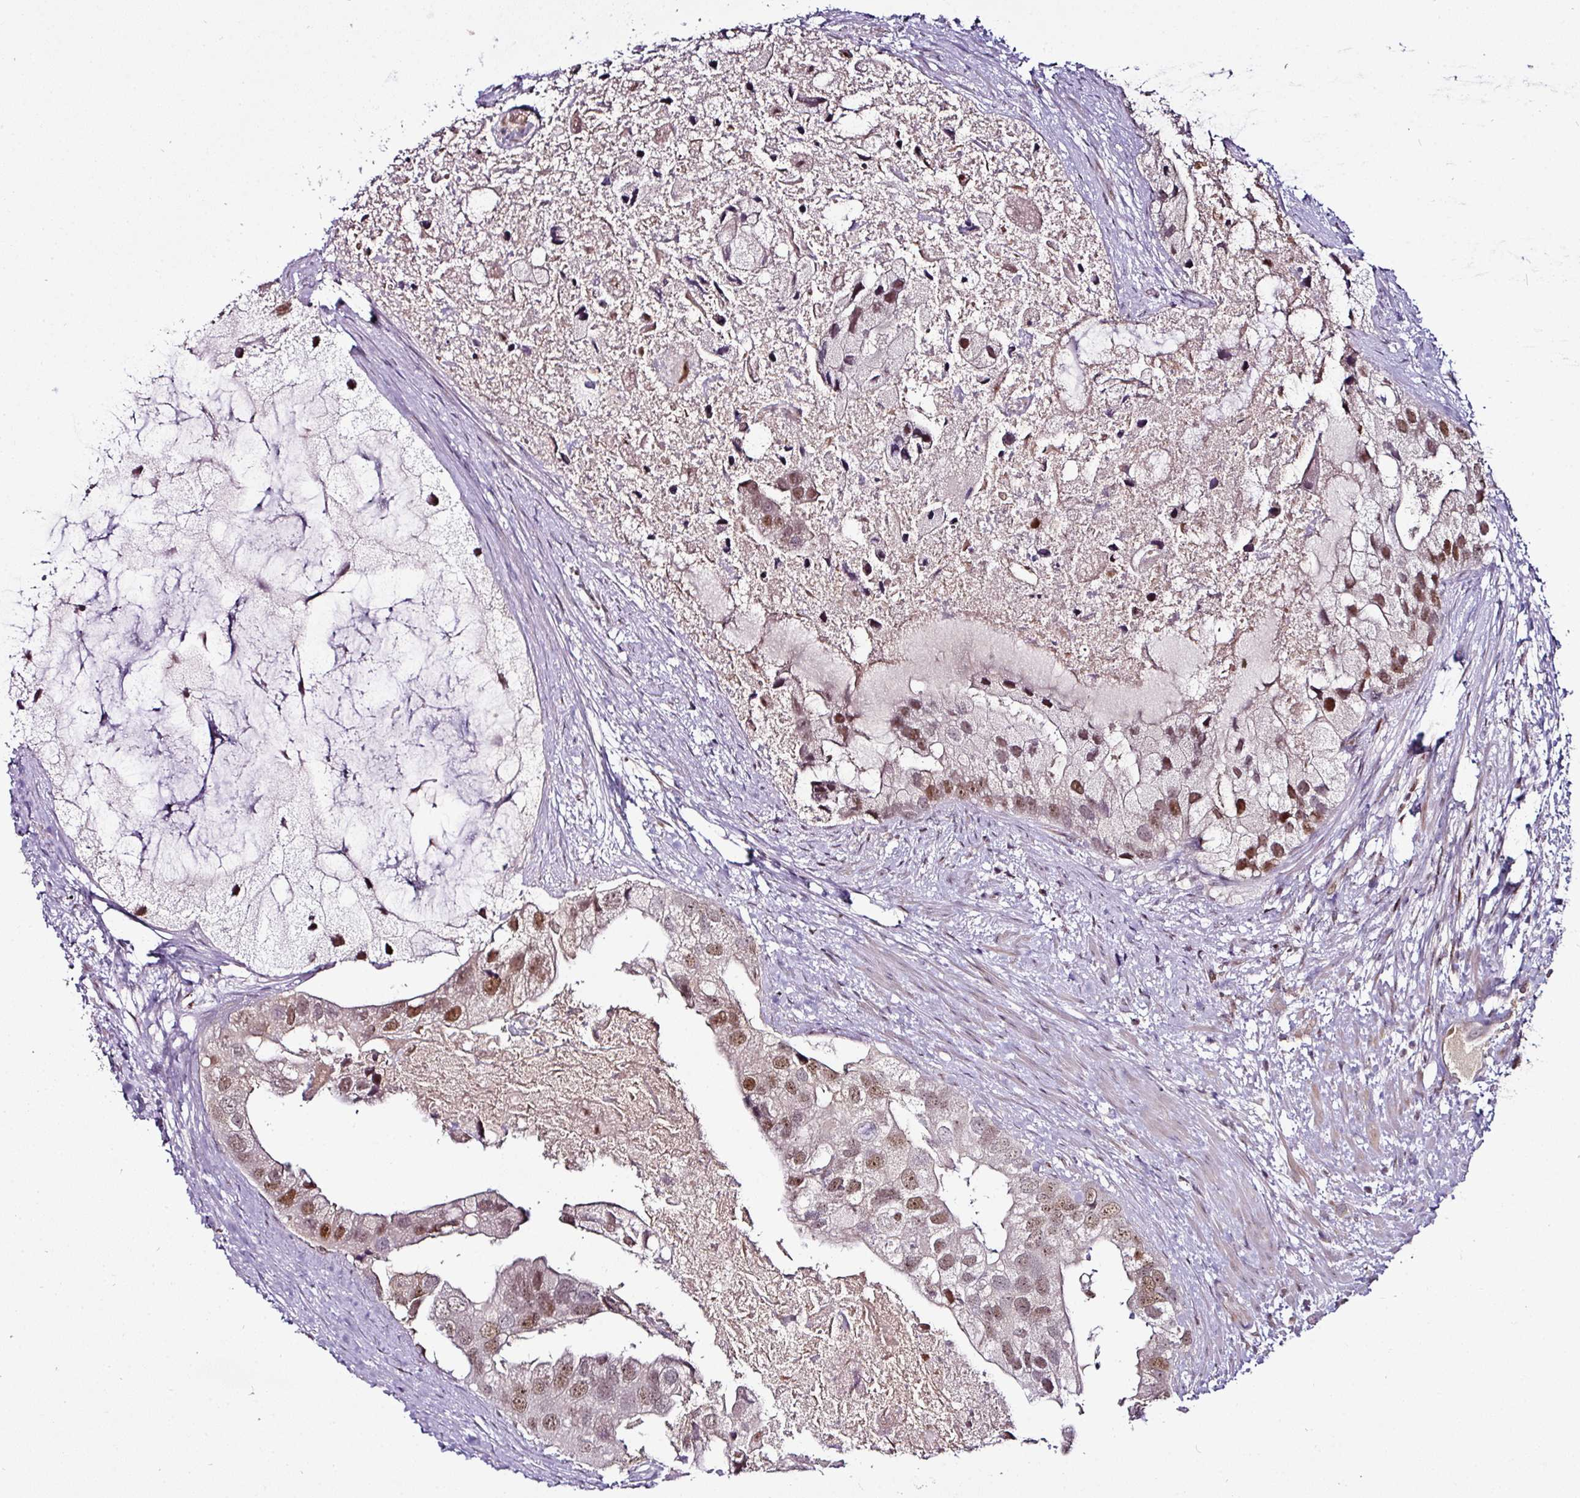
{"staining": {"intensity": "moderate", "quantity": "25%-75%", "location": "nuclear"}, "tissue": "prostate cancer", "cell_type": "Tumor cells", "image_type": "cancer", "snomed": [{"axis": "morphology", "description": "Adenocarcinoma, High grade"}, {"axis": "topography", "description": "Prostate"}], "caption": "An immunohistochemistry micrograph of neoplastic tissue is shown. Protein staining in brown shows moderate nuclear positivity in prostate cancer (high-grade adenocarcinoma) within tumor cells. The staining was performed using DAB, with brown indicating positive protein expression. Nuclei are stained blue with hematoxylin.", "gene": "KLF16", "patient": {"sex": "male", "age": 62}}